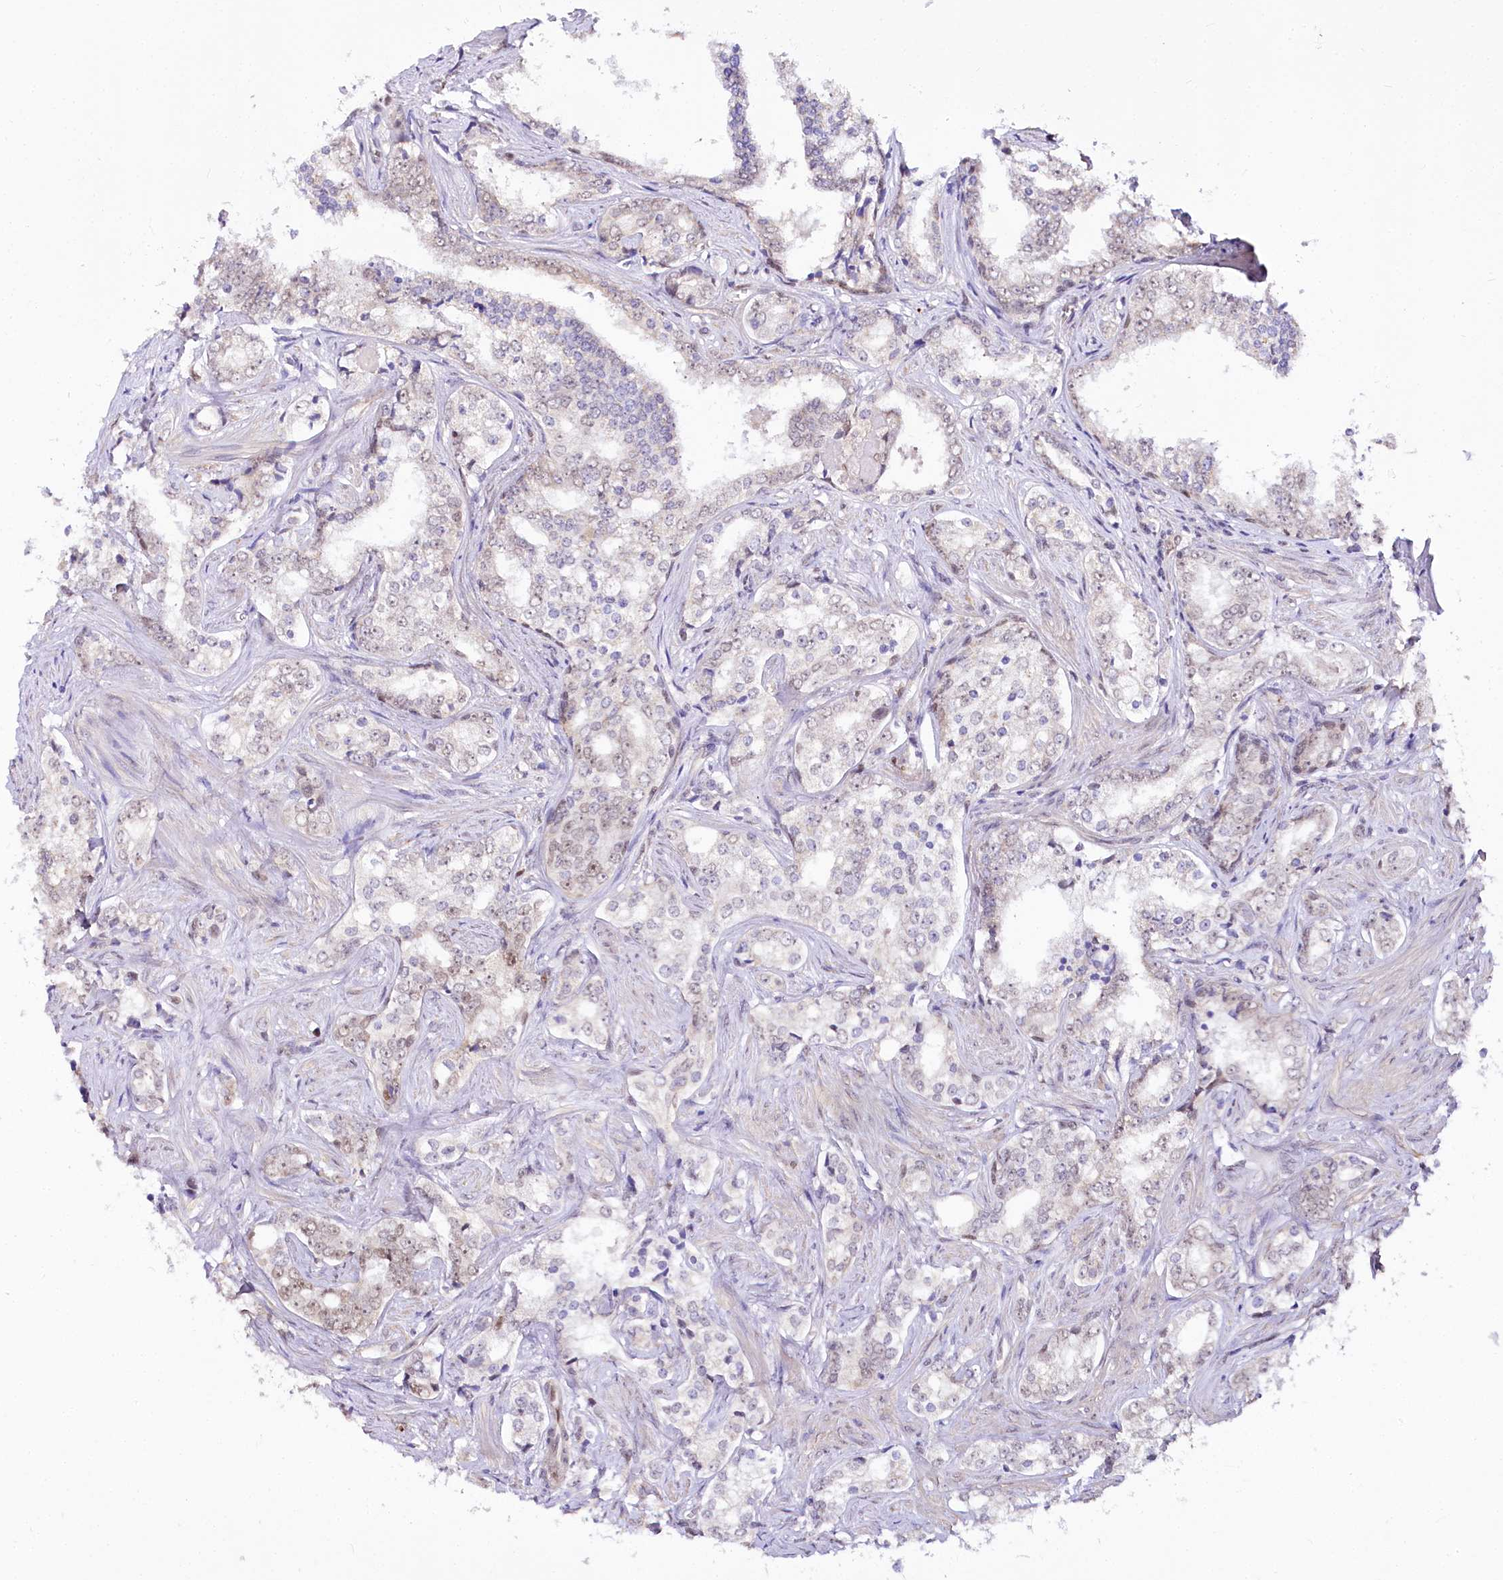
{"staining": {"intensity": "weak", "quantity": "<25%", "location": "nuclear"}, "tissue": "prostate cancer", "cell_type": "Tumor cells", "image_type": "cancer", "snomed": [{"axis": "morphology", "description": "Adenocarcinoma, High grade"}, {"axis": "topography", "description": "Prostate"}], "caption": "There is no significant expression in tumor cells of prostate adenocarcinoma (high-grade). (DAB immunohistochemistry (IHC), high magnification).", "gene": "GNL3L", "patient": {"sex": "male", "age": 66}}